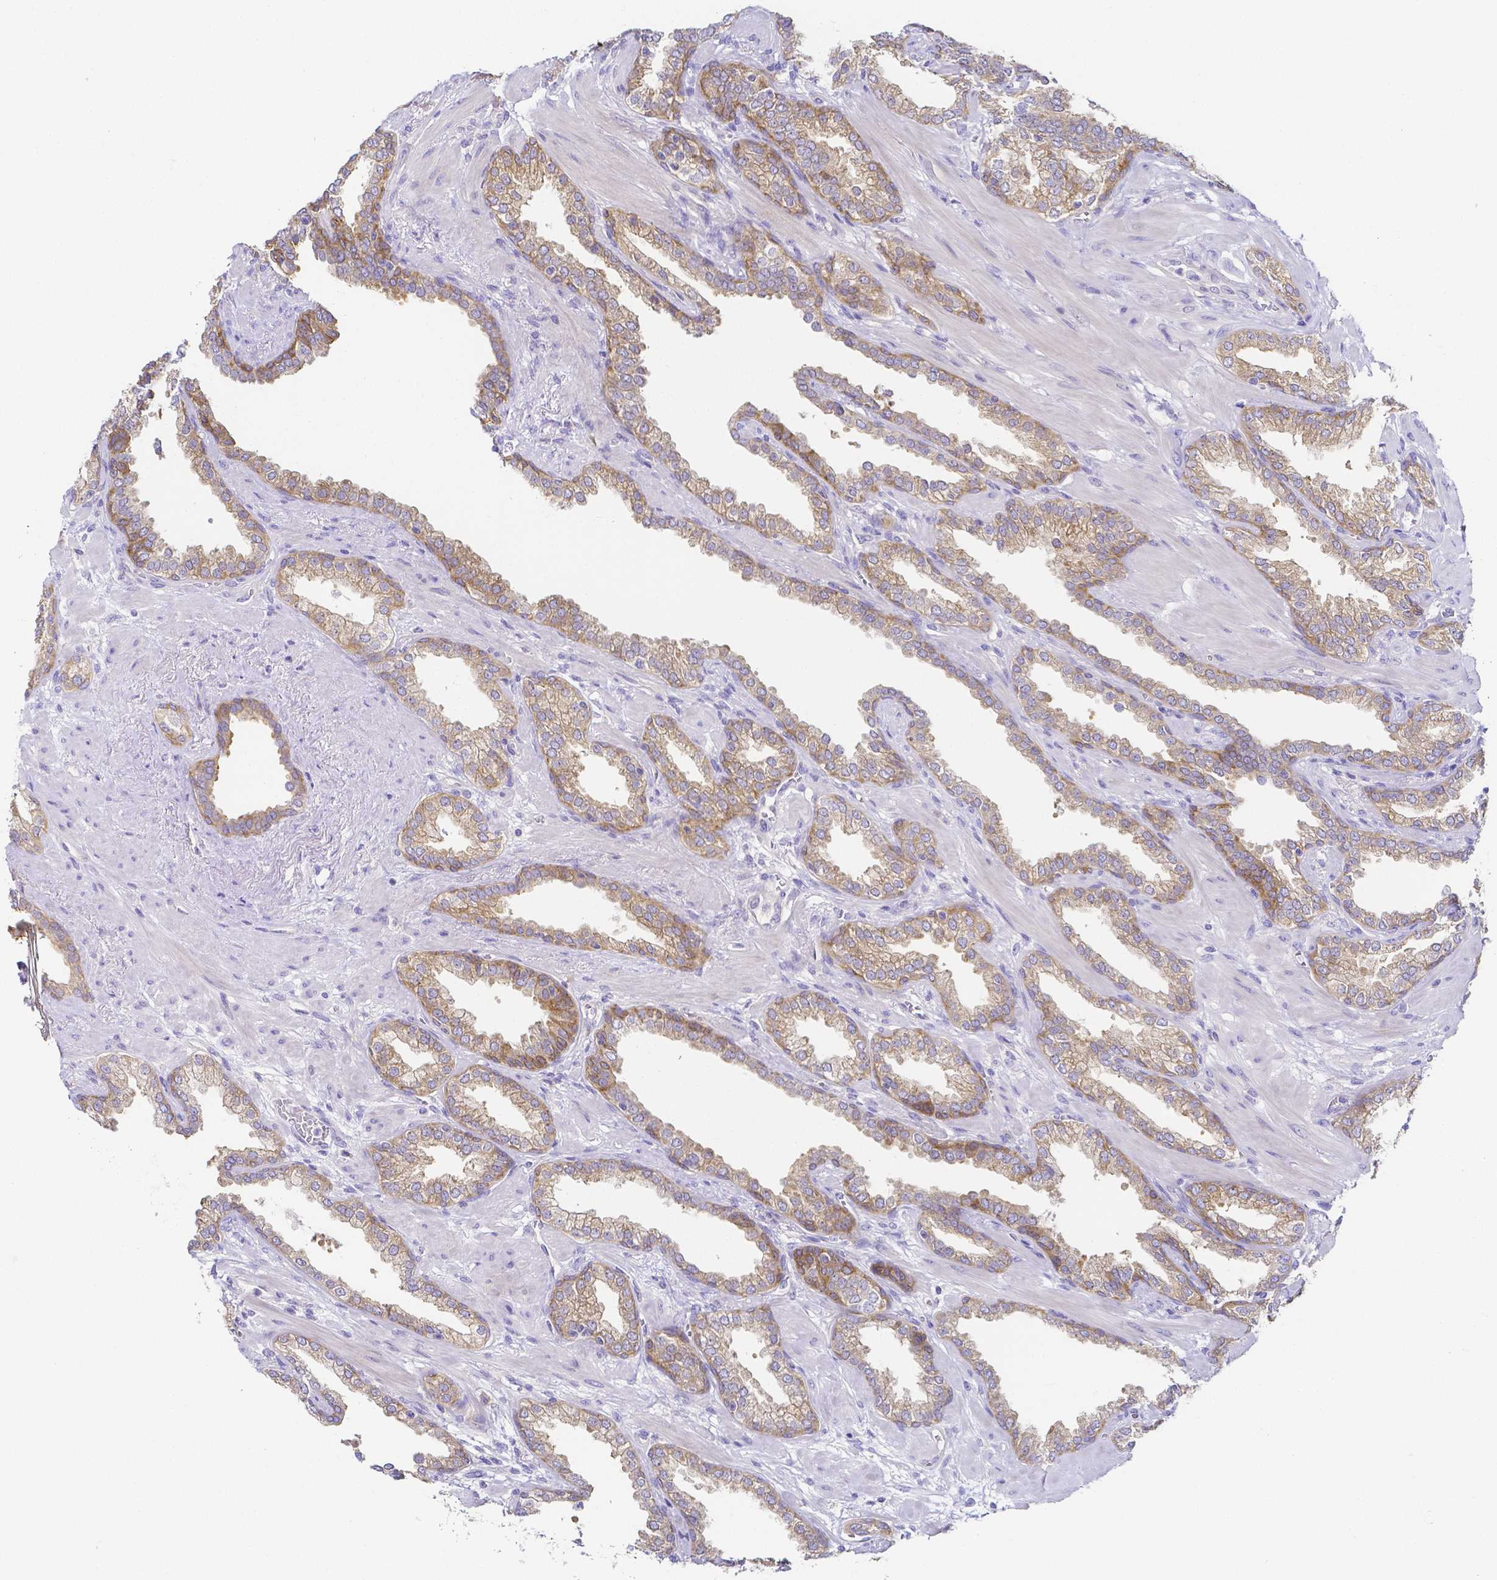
{"staining": {"intensity": "moderate", "quantity": "25%-75%", "location": "cytoplasmic/membranous"}, "tissue": "prostate cancer", "cell_type": "Tumor cells", "image_type": "cancer", "snomed": [{"axis": "morphology", "description": "Adenocarcinoma, High grade"}, {"axis": "topography", "description": "Prostate"}], "caption": "This image displays prostate high-grade adenocarcinoma stained with immunohistochemistry to label a protein in brown. The cytoplasmic/membranous of tumor cells show moderate positivity for the protein. Nuclei are counter-stained blue.", "gene": "PKP3", "patient": {"sex": "male", "age": 60}}